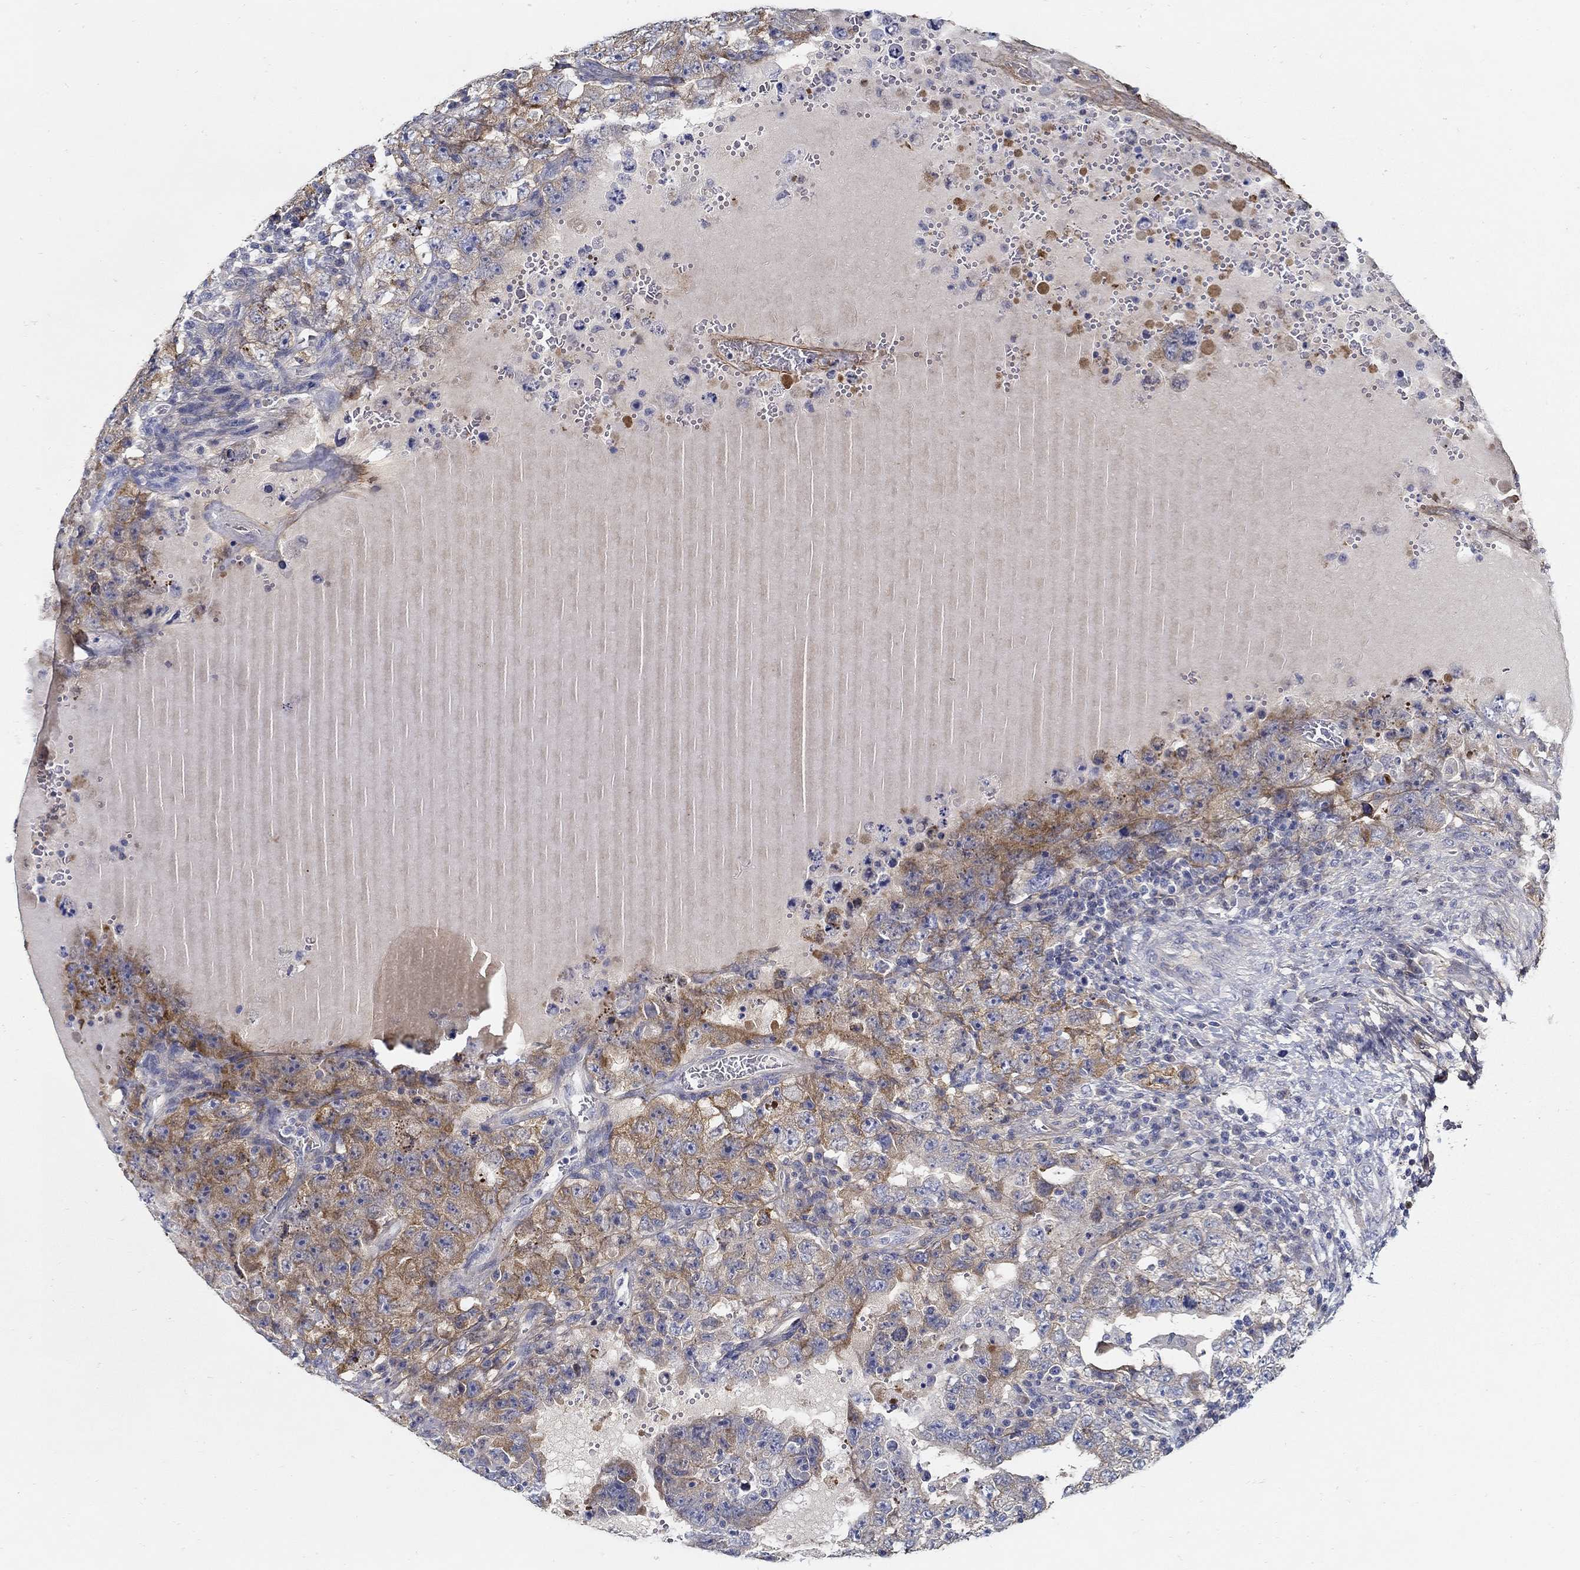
{"staining": {"intensity": "moderate", "quantity": "<25%", "location": "cytoplasmic/membranous"}, "tissue": "testis cancer", "cell_type": "Tumor cells", "image_type": "cancer", "snomed": [{"axis": "morphology", "description": "Carcinoma, Embryonal, NOS"}, {"axis": "topography", "description": "Testis"}], "caption": "Immunohistochemical staining of human embryonal carcinoma (testis) exhibits moderate cytoplasmic/membranous protein staining in approximately <25% of tumor cells.", "gene": "TGFBI", "patient": {"sex": "male", "age": 26}}